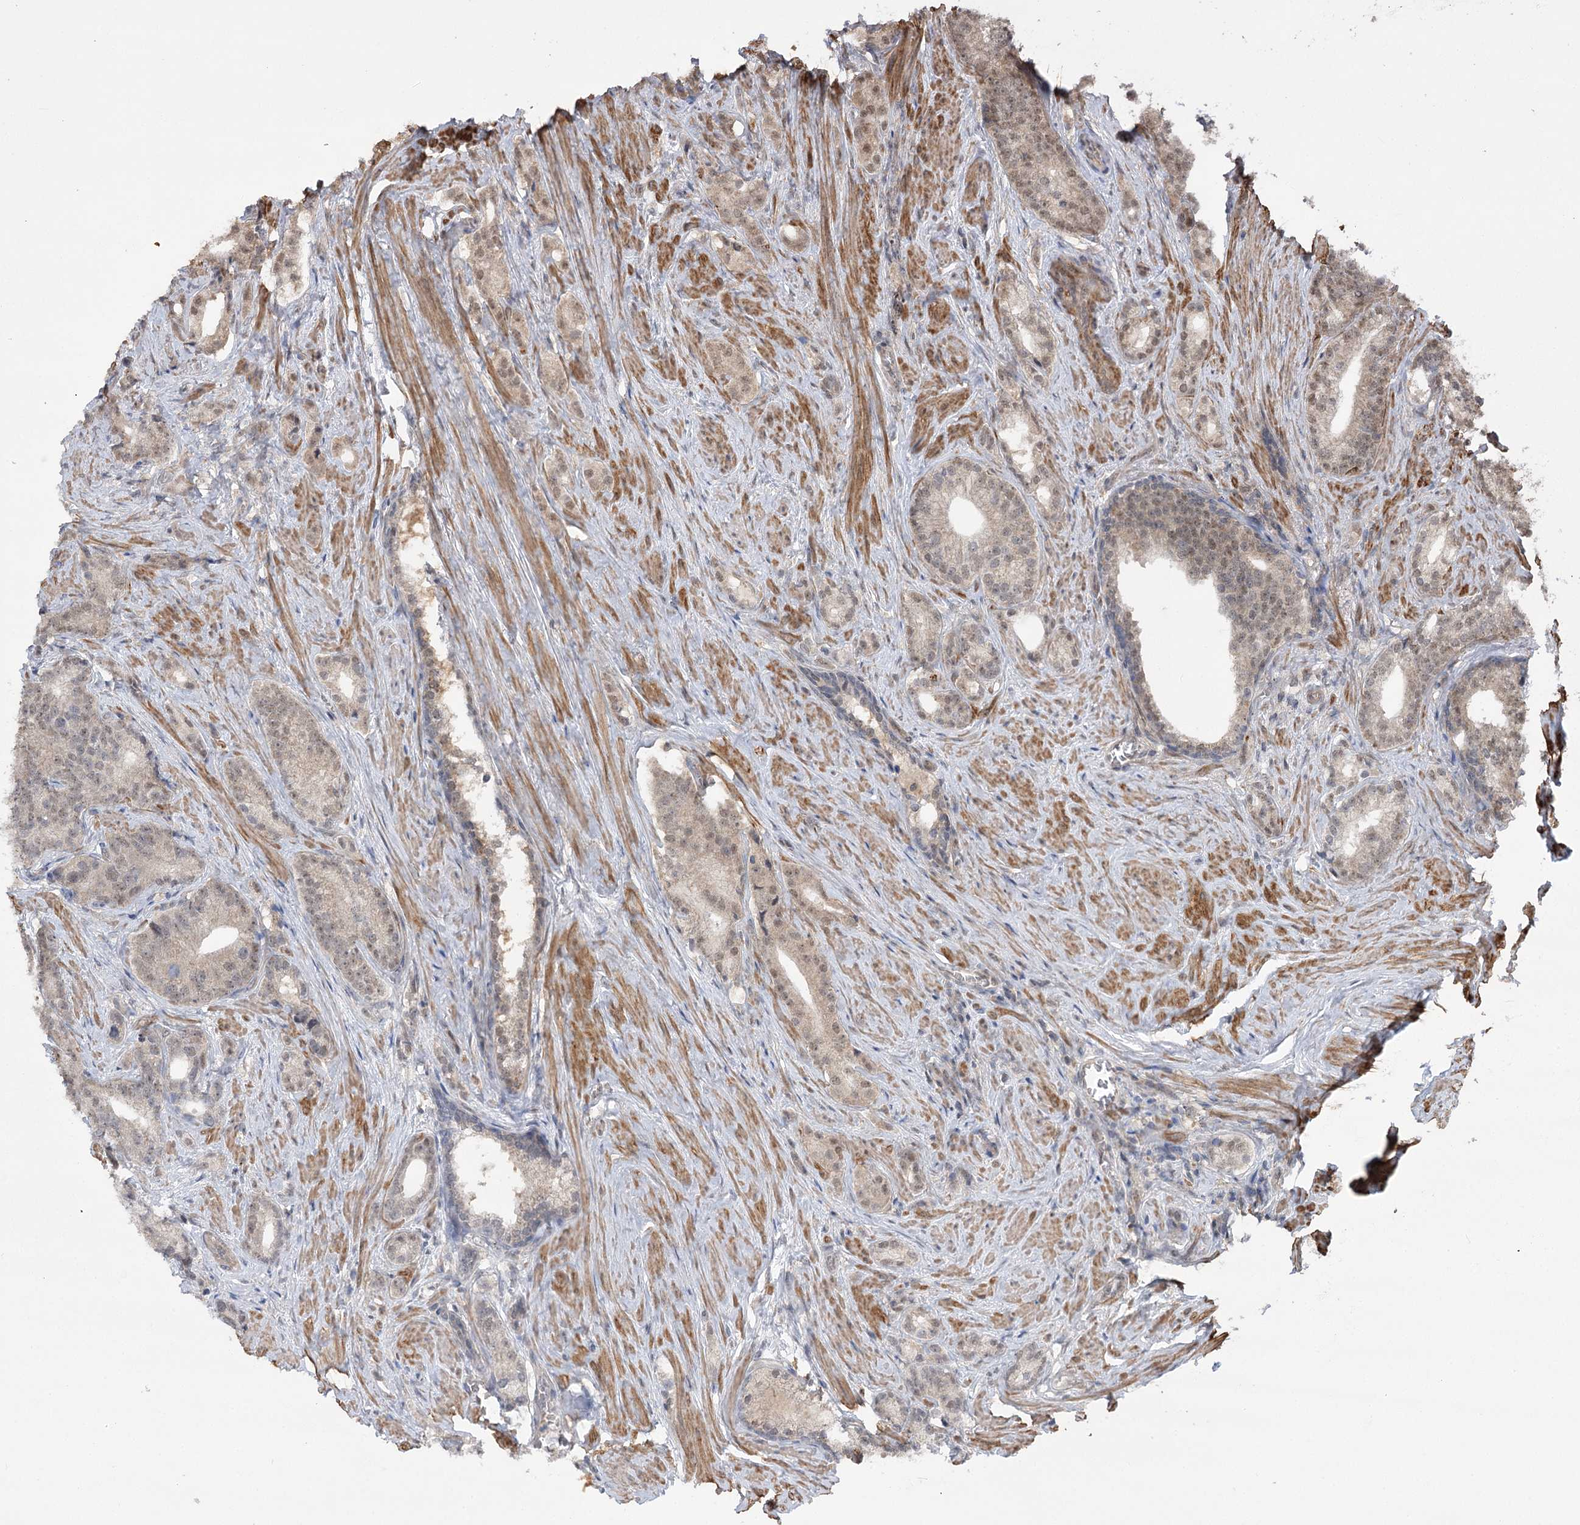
{"staining": {"intensity": "weak", "quantity": ">75%", "location": "cytoplasmic/membranous,nuclear"}, "tissue": "prostate cancer", "cell_type": "Tumor cells", "image_type": "cancer", "snomed": [{"axis": "morphology", "description": "Adenocarcinoma, Low grade"}, {"axis": "topography", "description": "Prostate"}], "caption": "Prostate low-grade adenocarcinoma was stained to show a protein in brown. There is low levels of weak cytoplasmic/membranous and nuclear expression in about >75% of tumor cells. Using DAB (brown) and hematoxylin (blue) stains, captured at high magnification using brightfield microscopy.", "gene": "TENM2", "patient": {"sex": "male", "age": 71}}